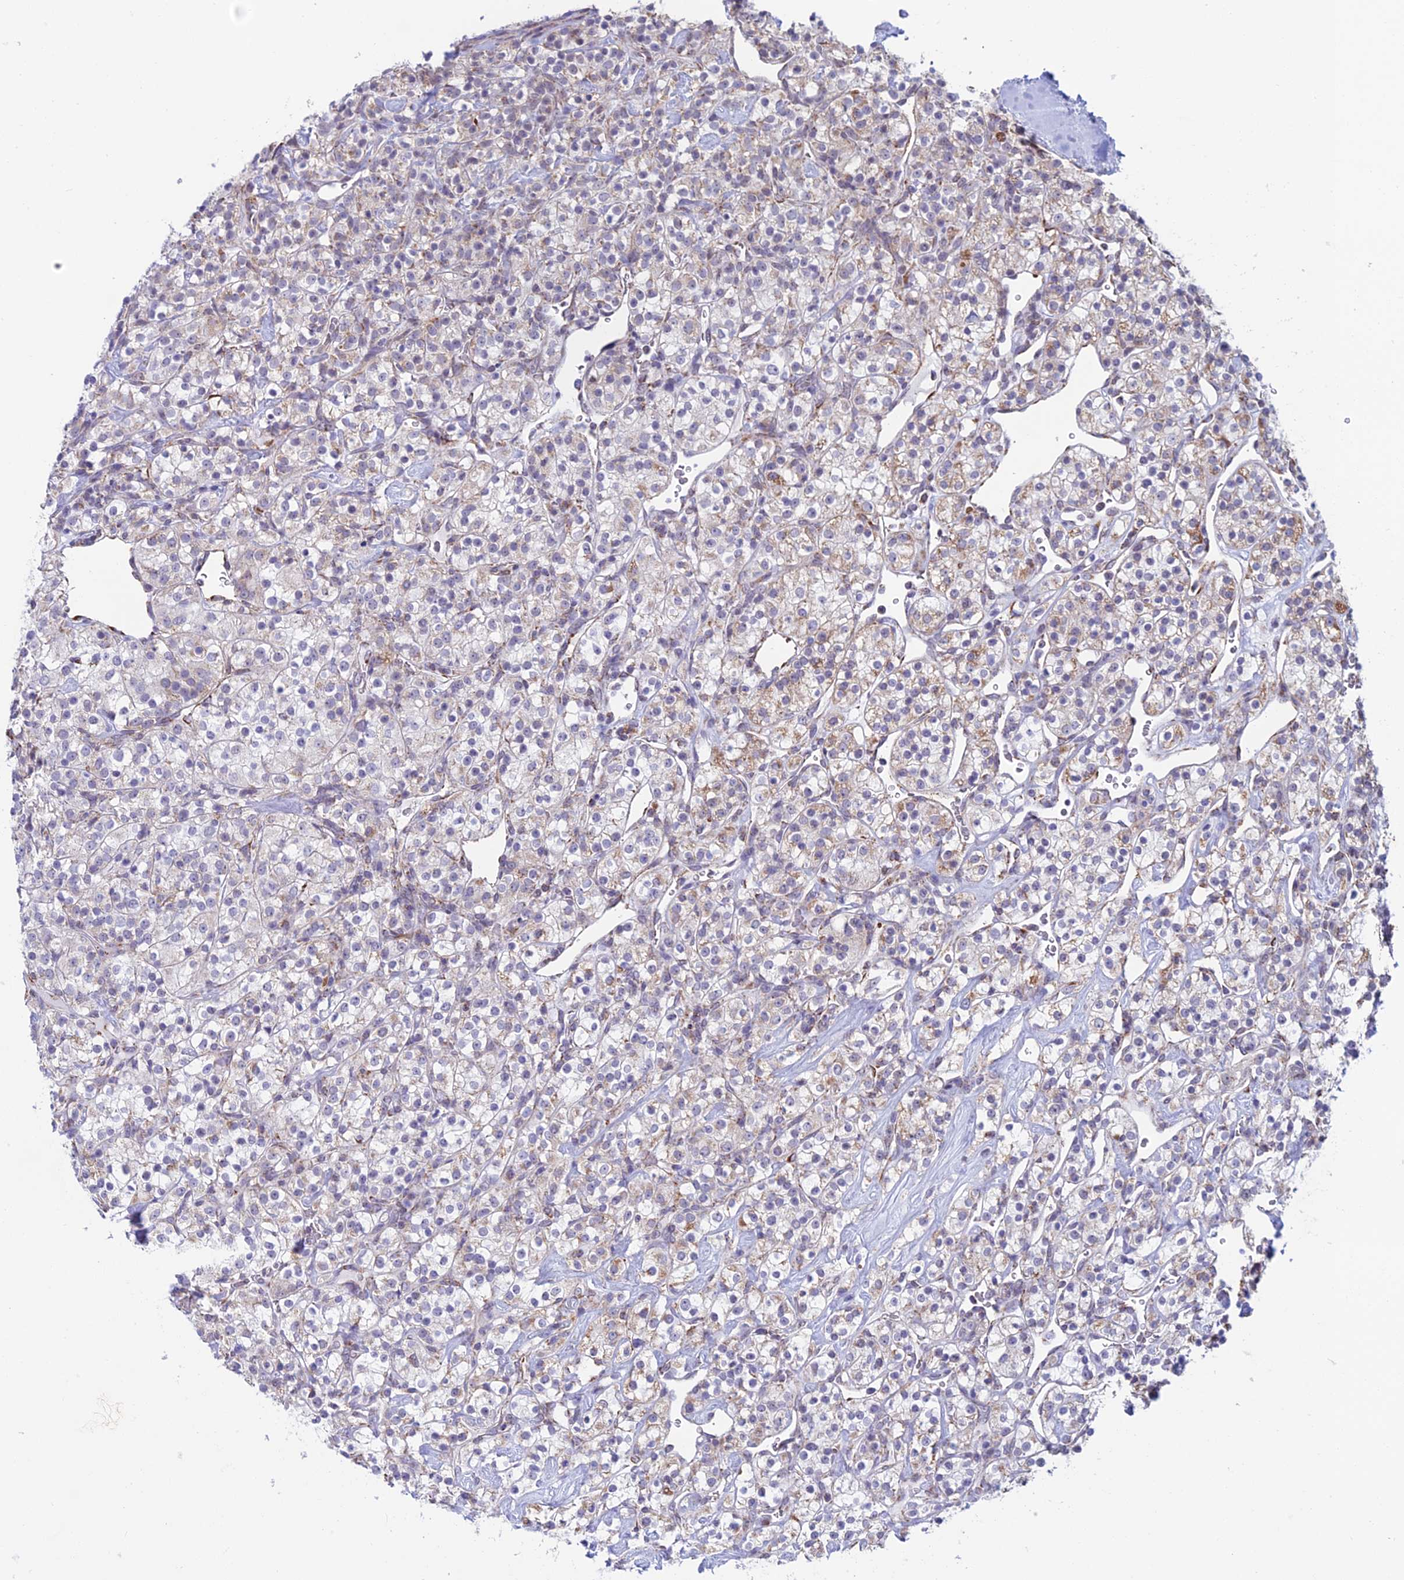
{"staining": {"intensity": "weak", "quantity": "25%-75%", "location": "cytoplasmic/membranous"}, "tissue": "renal cancer", "cell_type": "Tumor cells", "image_type": "cancer", "snomed": [{"axis": "morphology", "description": "Adenocarcinoma, NOS"}, {"axis": "topography", "description": "Kidney"}], "caption": "Renal adenocarcinoma tissue exhibits weak cytoplasmic/membranous positivity in about 25%-75% of tumor cells, visualized by immunohistochemistry.", "gene": "ZNG1B", "patient": {"sex": "male", "age": 77}}